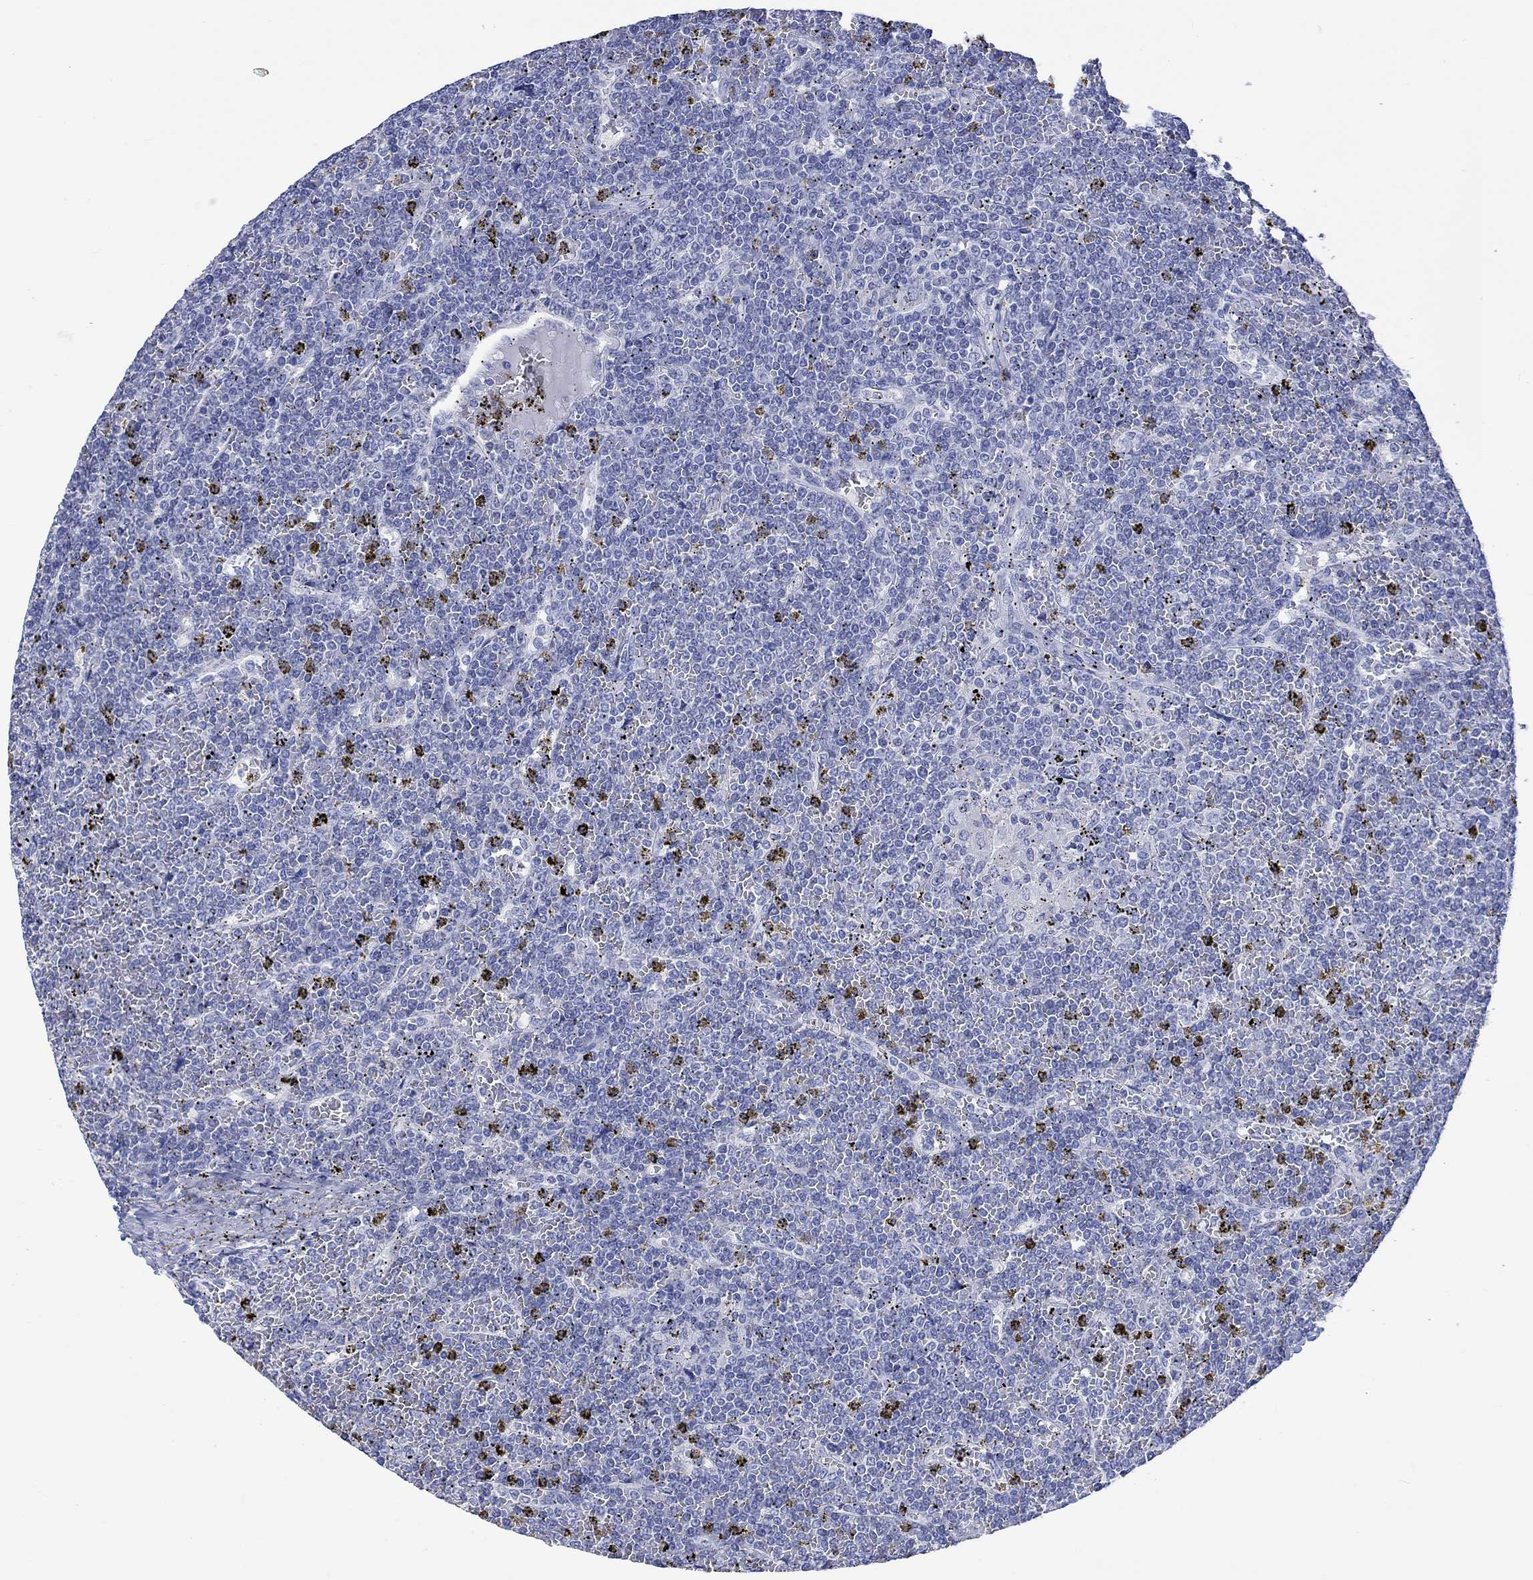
{"staining": {"intensity": "negative", "quantity": "none", "location": "none"}, "tissue": "lymphoma", "cell_type": "Tumor cells", "image_type": "cancer", "snomed": [{"axis": "morphology", "description": "Malignant lymphoma, non-Hodgkin's type, Low grade"}, {"axis": "topography", "description": "Spleen"}], "caption": "IHC micrograph of low-grade malignant lymphoma, non-Hodgkin's type stained for a protein (brown), which displays no positivity in tumor cells.", "gene": "MSI1", "patient": {"sex": "female", "age": 19}}